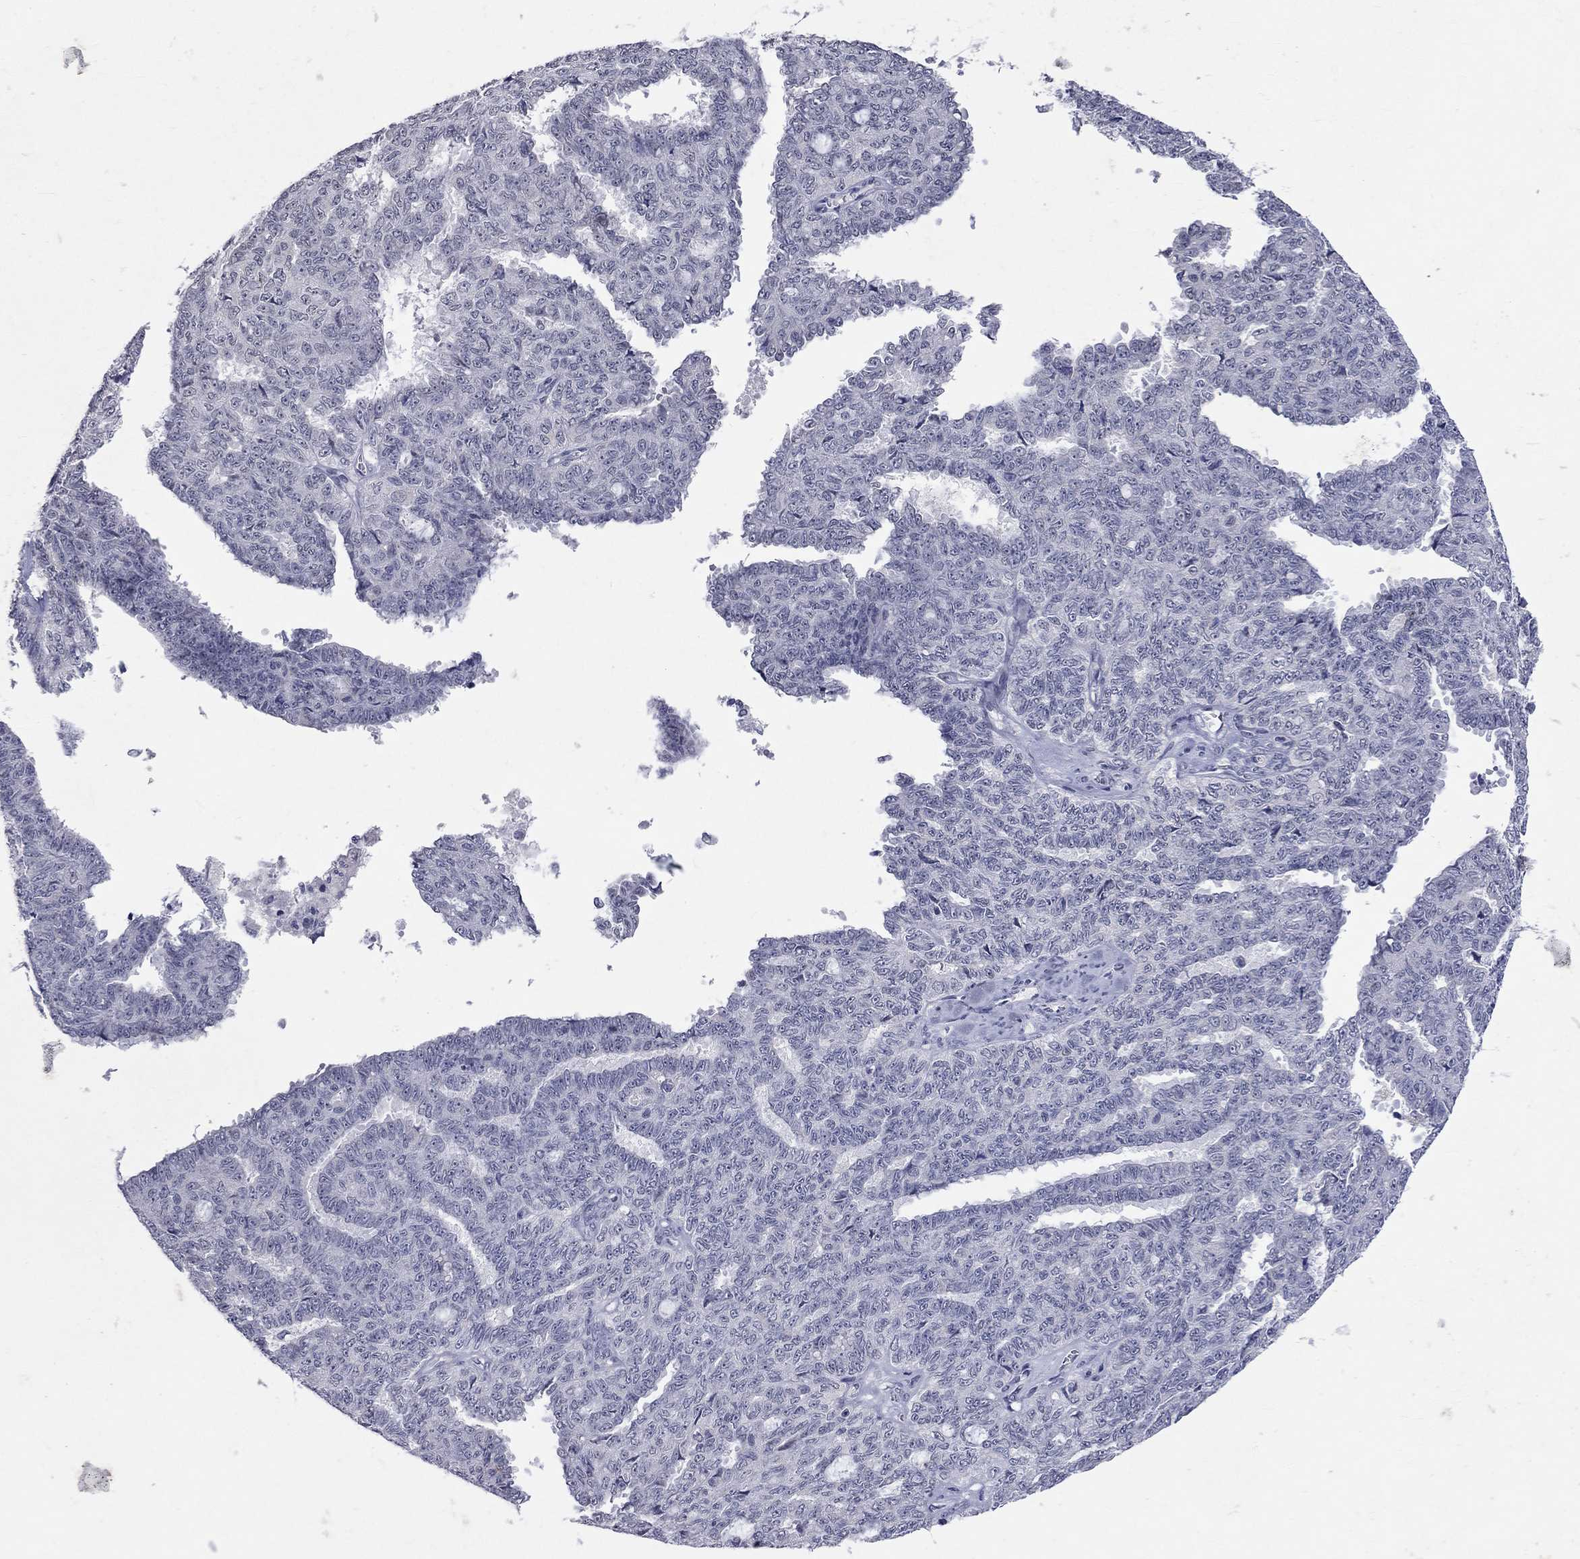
{"staining": {"intensity": "negative", "quantity": "none", "location": "none"}, "tissue": "ovarian cancer", "cell_type": "Tumor cells", "image_type": "cancer", "snomed": [{"axis": "morphology", "description": "Cystadenocarcinoma, serous, NOS"}, {"axis": "topography", "description": "Ovary"}], "caption": "This is an immunohistochemistry micrograph of serous cystadenocarcinoma (ovarian). There is no expression in tumor cells.", "gene": "TMEM143", "patient": {"sex": "female", "age": 71}}